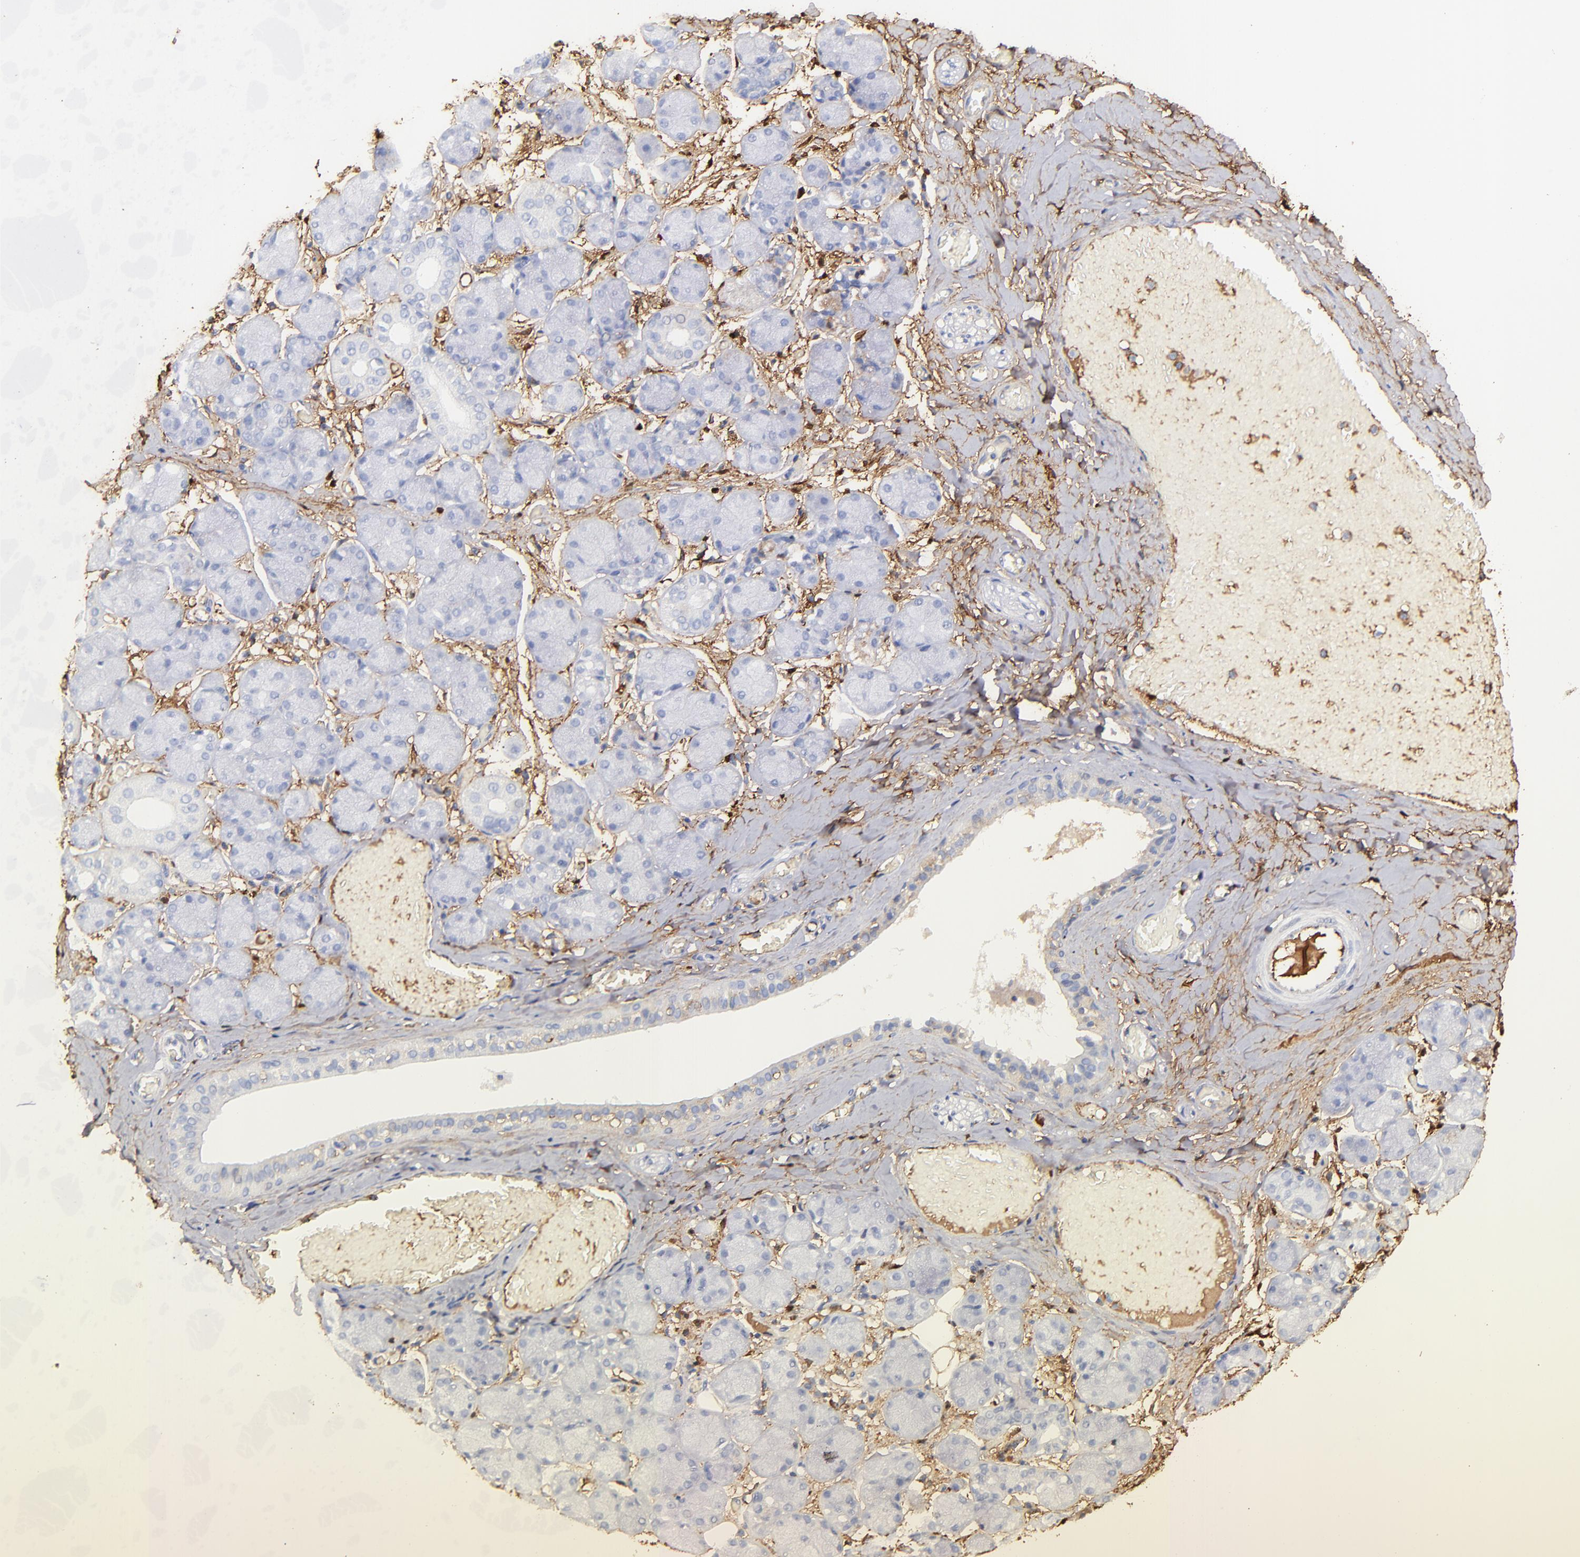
{"staining": {"intensity": "negative", "quantity": "none", "location": "none"}, "tissue": "salivary gland", "cell_type": "Glandular cells", "image_type": "normal", "snomed": [{"axis": "morphology", "description": "Normal tissue, NOS"}, {"axis": "topography", "description": "Salivary gland"}], "caption": "Immunohistochemistry histopathology image of benign human salivary gland stained for a protein (brown), which demonstrates no staining in glandular cells. (DAB IHC with hematoxylin counter stain).", "gene": "FGB", "patient": {"sex": "female", "age": 24}}